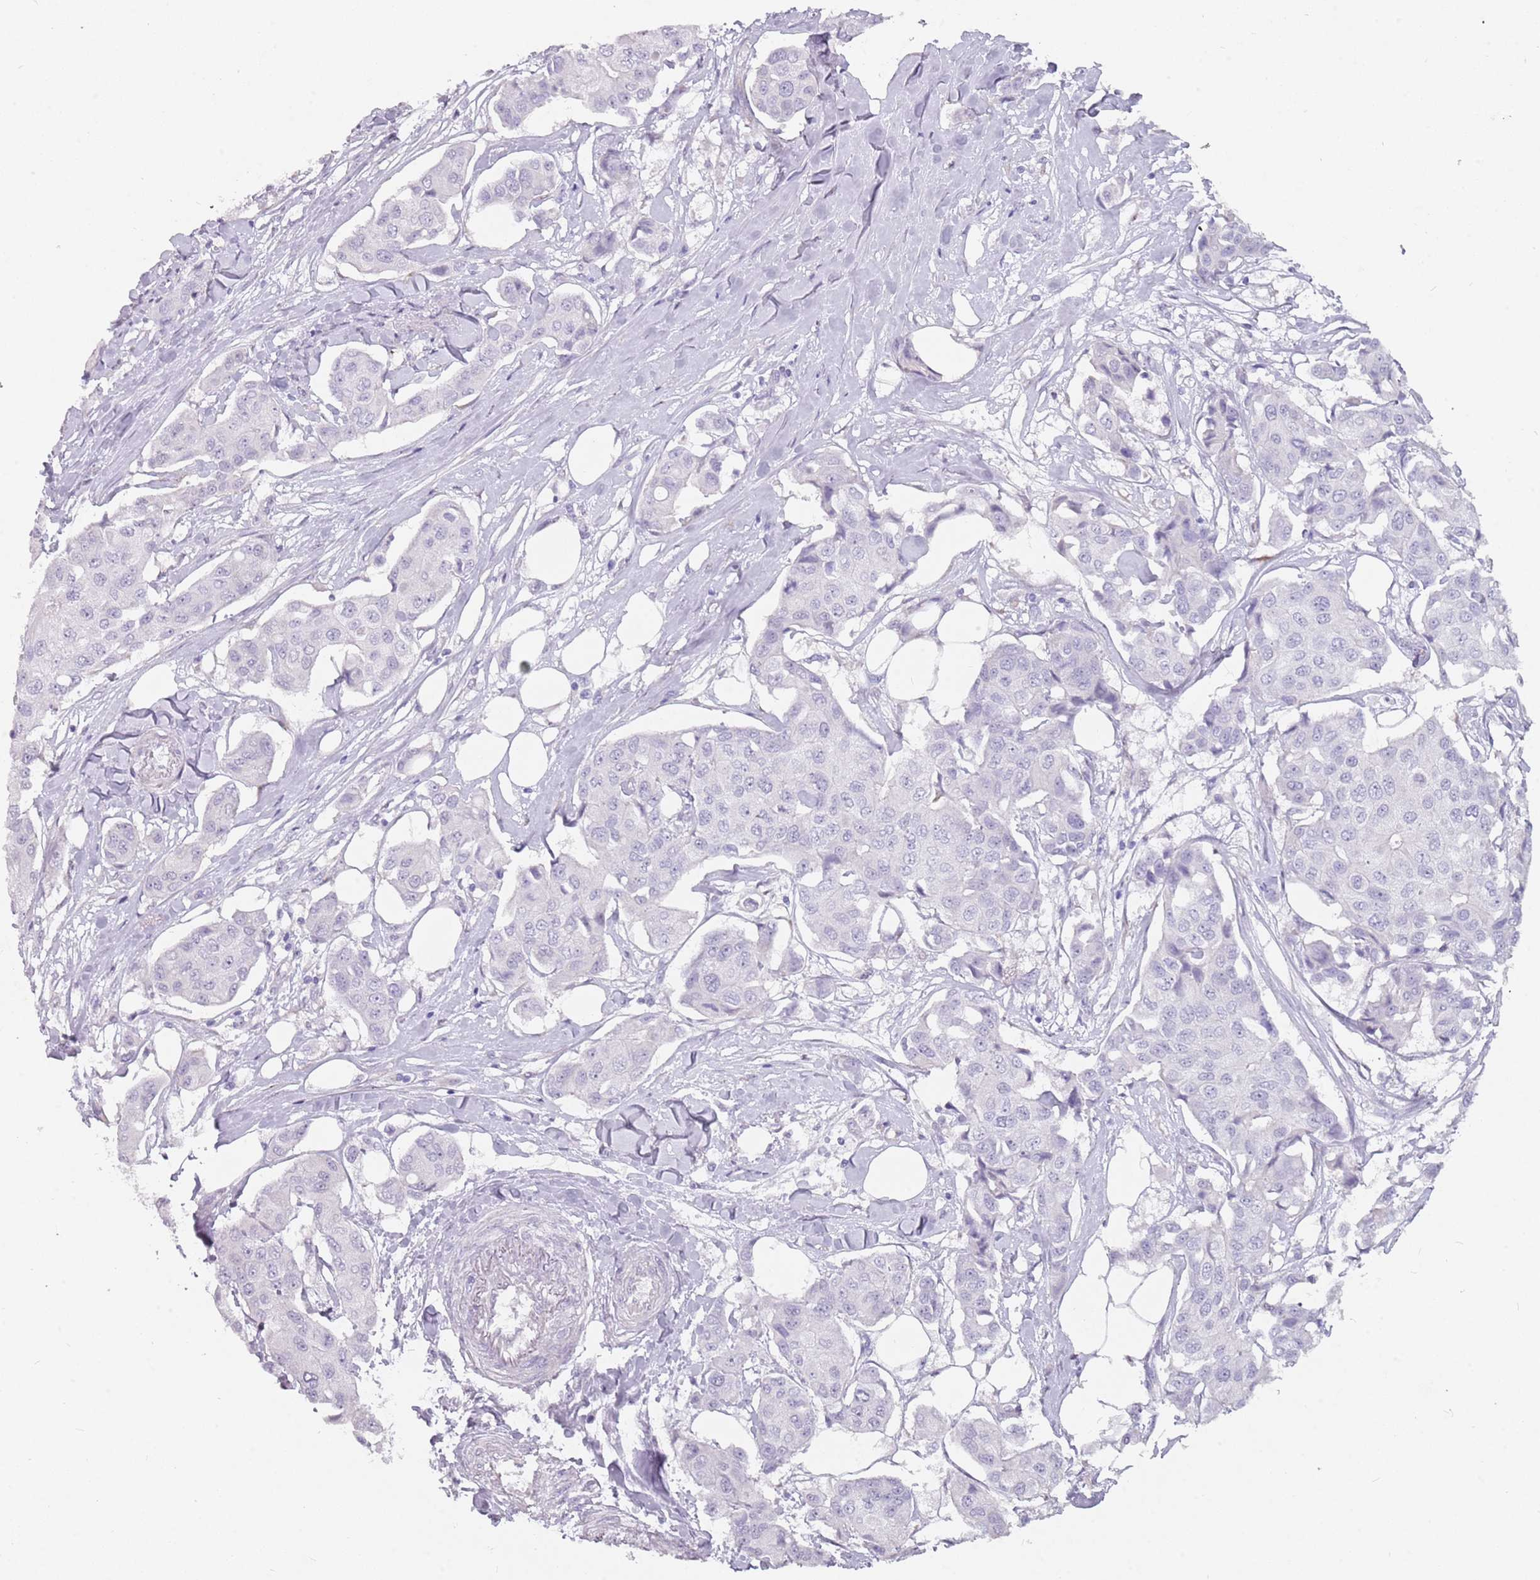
{"staining": {"intensity": "negative", "quantity": "none", "location": "none"}, "tissue": "breast cancer", "cell_type": "Tumor cells", "image_type": "cancer", "snomed": [{"axis": "morphology", "description": "Duct carcinoma"}, {"axis": "topography", "description": "Breast"}, {"axis": "topography", "description": "Lymph node"}], "caption": "A high-resolution histopathology image shows immunohistochemistry (IHC) staining of breast cancer, which shows no significant expression in tumor cells. (Brightfield microscopy of DAB (3,3'-diaminobenzidine) immunohistochemistry (IHC) at high magnification).", "gene": "DDX4", "patient": {"sex": "female", "age": 80}}